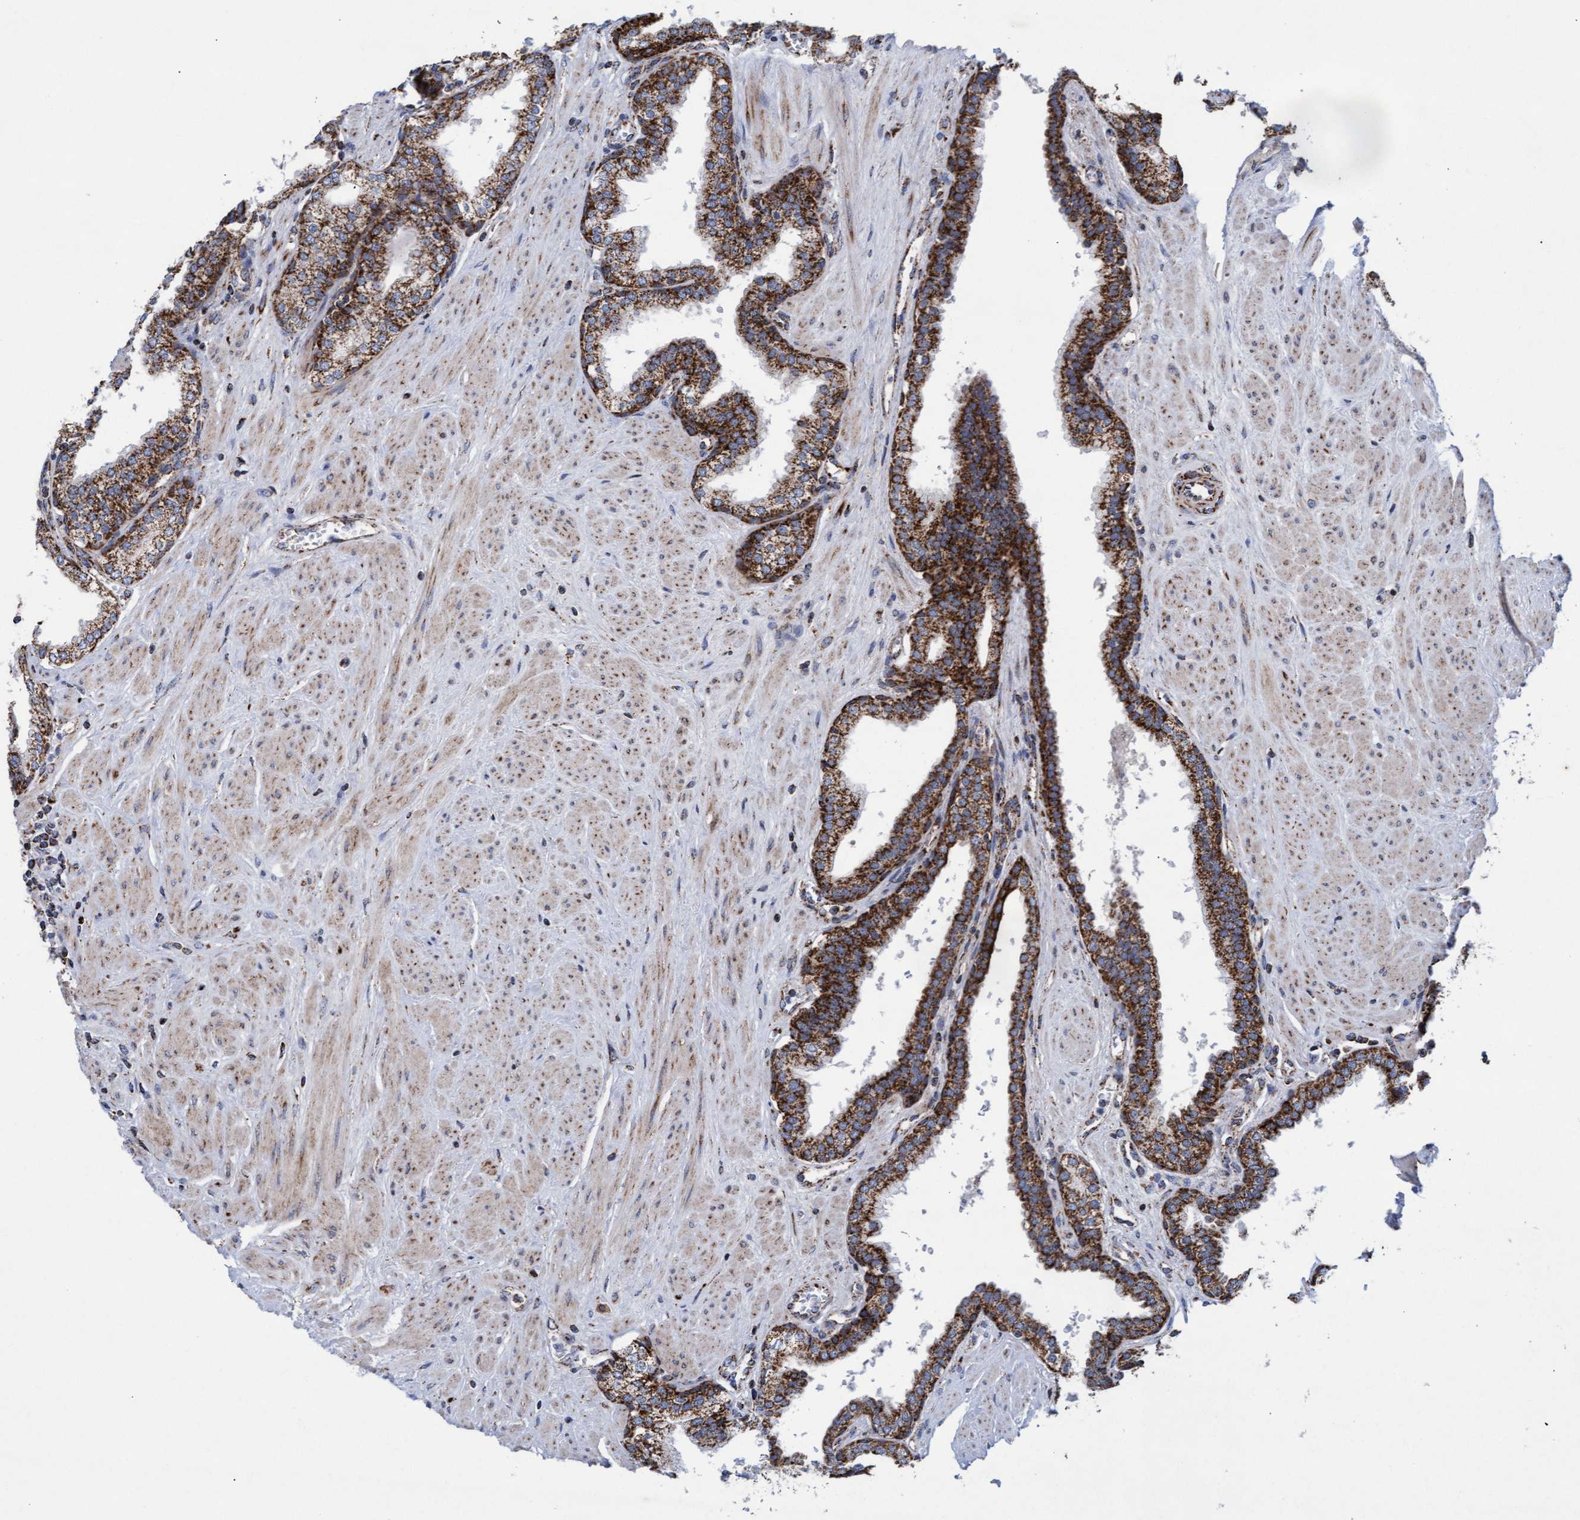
{"staining": {"intensity": "strong", "quantity": ">75%", "location": "cytoplasmic/membranous"}, "tissue": "prostate", "cell_type": "Glandular cells", "image_type": "normal", "snomed": [{"axis": "morphology", "description": "Normal tissue, NOS"}, {"axis": "topography", "description": "Prostate"}], "caption": "An image showing strong cytoplasmic/membranous staining in approximately >75% of glandular cells in unremarkable prostate, as visualized by brown immunohistochemical staining.", "gene": "MRPL38", "patient": {"sex": "male", "age": 51}}